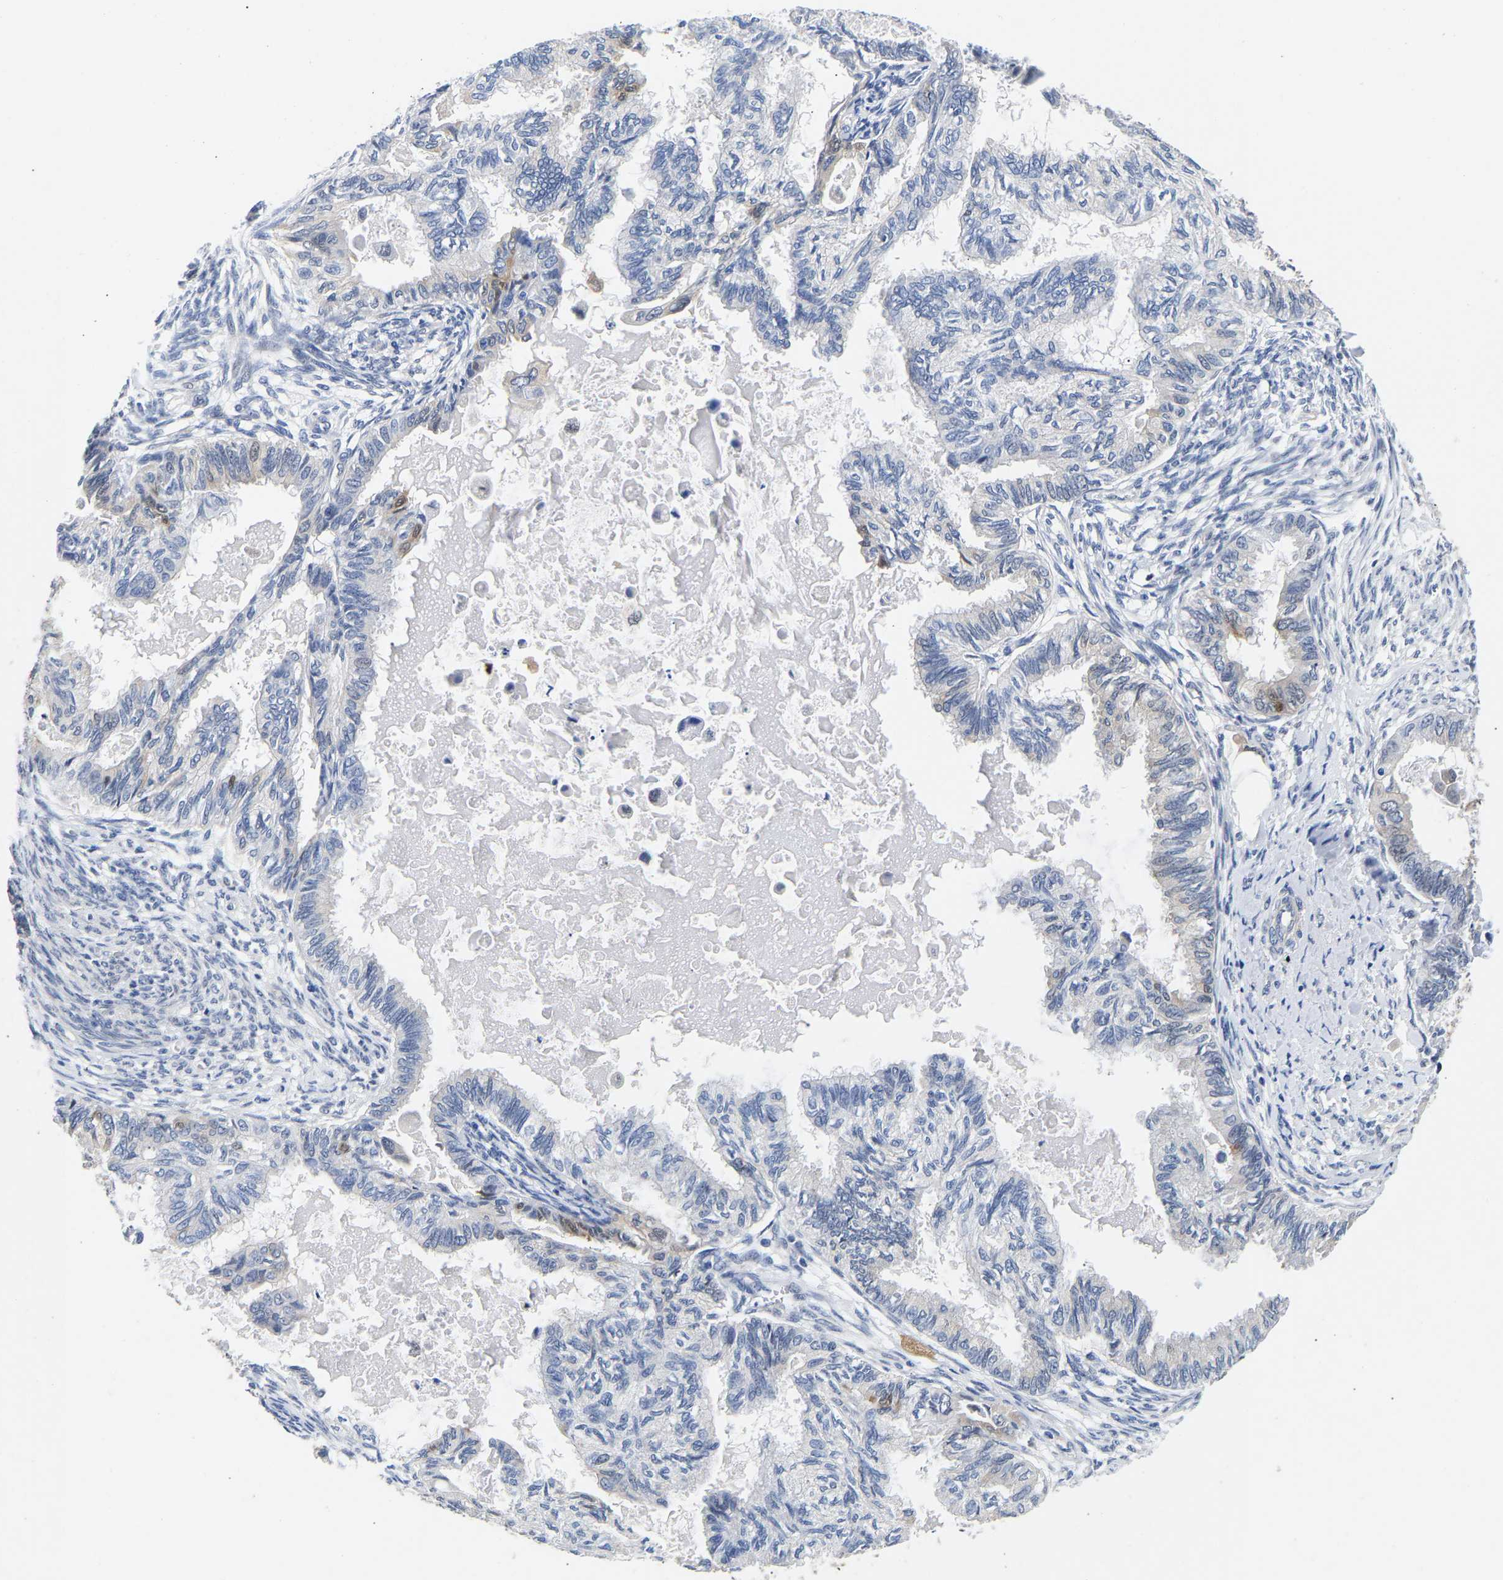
{"staining": {"intensity": "negative", "quantity": "none", "location": "none"}, "tissue": "cervical cancer", "cell_type": "Tumor cells", "image_type": "cancer", "snomed": [{"axis": "morphology", "description": "Normal tissue, NOS"}, {"axis": "morphology", "description": "Adenocarcinoma, NOS"}, {"axis": "topography", "description": "Cervix"}, {"axis": "topography", "description": "Endometrium"}], "caption": "A high-resolution histopathology image shows immunohistochemistry staining of cervical cancer (adenocarcinoma), which displays no significant positivity in tumor cells.", "gene": "CCDC6", "patient": {"sex": "female", "age": 86}}